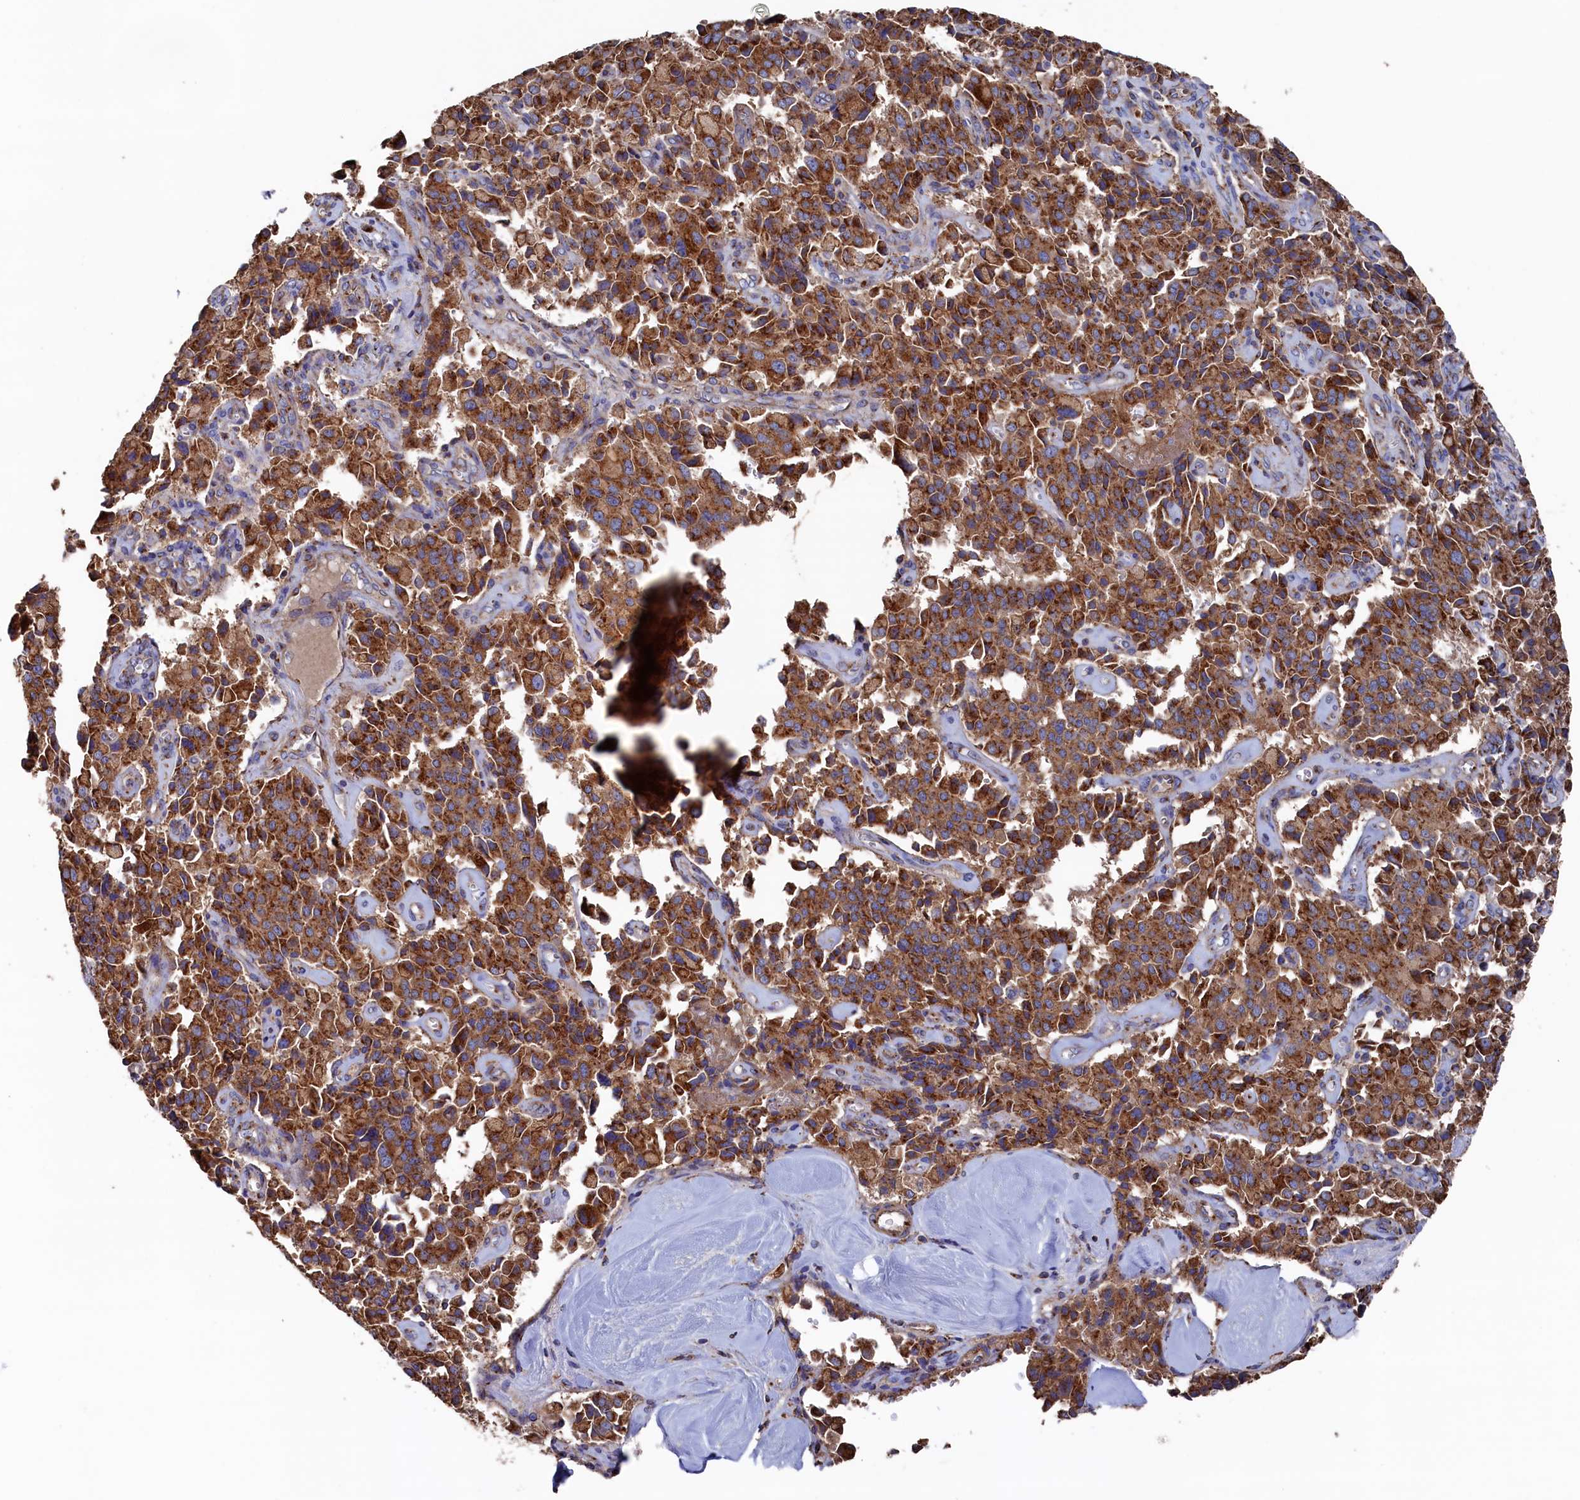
{"staining": {"intensity": "strong", "quantity": ">75%", "location": "cytoplasmic/membranous"}, "tissue": "pancreatic cancer", "cell_type": "Tumor cells", "image_type": "cancer", "snomed": [{"axis": "morphology", "description": "Adenocarcinoma, NOS"}, {"axis": "topography", "description": "Pancreas"}], "caption": "Tumor cells exhibit high levels of strong cytoplasmic/membranous positivity in approximately >75% of cells in human pancreatic cancer (adenocarcinoma).", "gene": "PRRC1", "patient": {"sex": "male", "age": 65}}